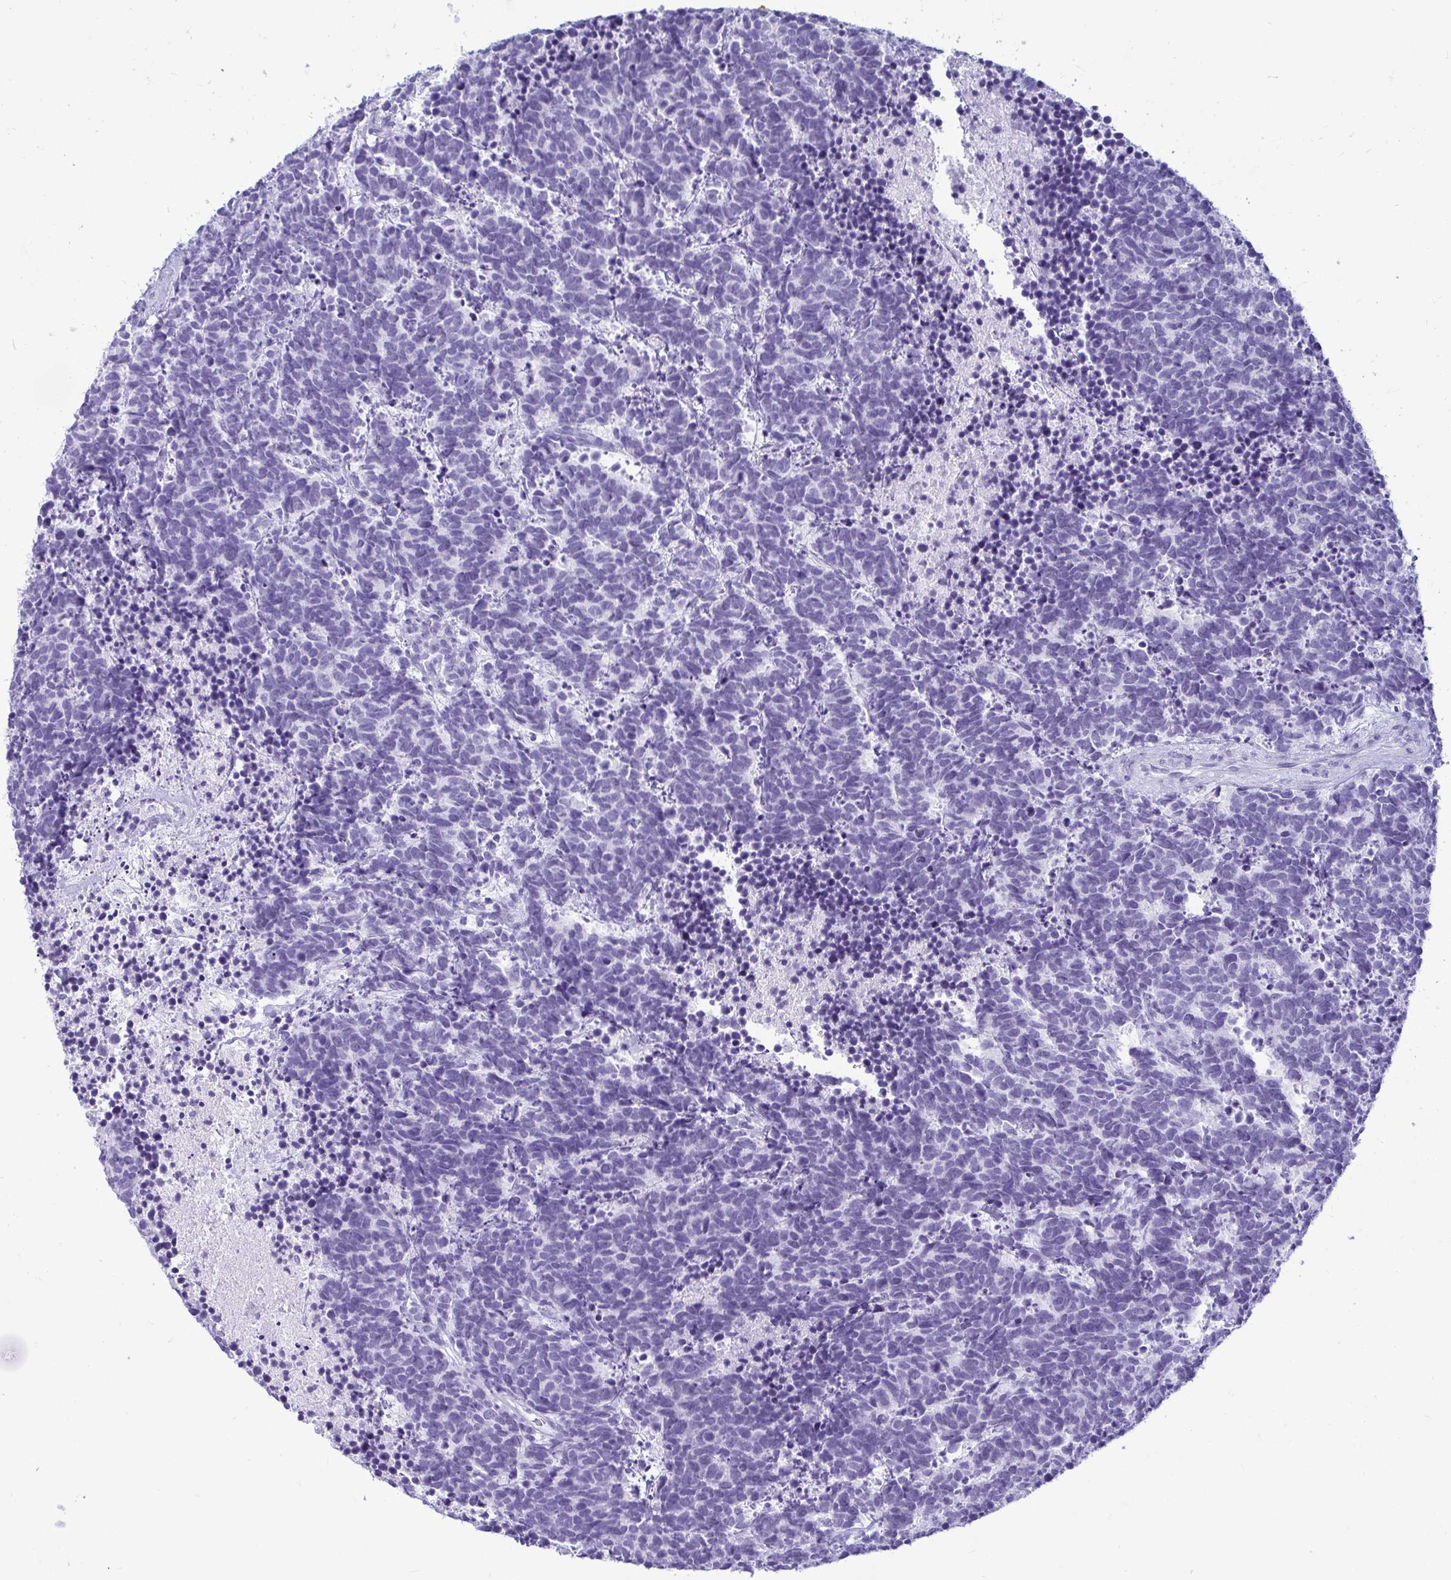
{"staining": {"intensity": "negative", "quantity": "none", "location": "none"}, "tissue": "carcinoid", "cell_type": "Tumor cells", "image_type": "cancer", "snomed": [{"axis": "morphology", "description": "Carcinoma, NOS"}, {"axis": "morphology", "description": "Carcinoid, malignant, NOS"}, {"axis": "topography", "description": "Prostate"}], "caption": "A high-resolution photomicrograph shows immunohistochemistry staining of carcinoma, which exhibits no significant expression in tumor cells. Brightfield microscopy of IHC stained with DAB (brown) and hematoxylin (blue), captured at high magnification.", "gene": "CLGN", "patient": {"sex": "male", "age": 57}}